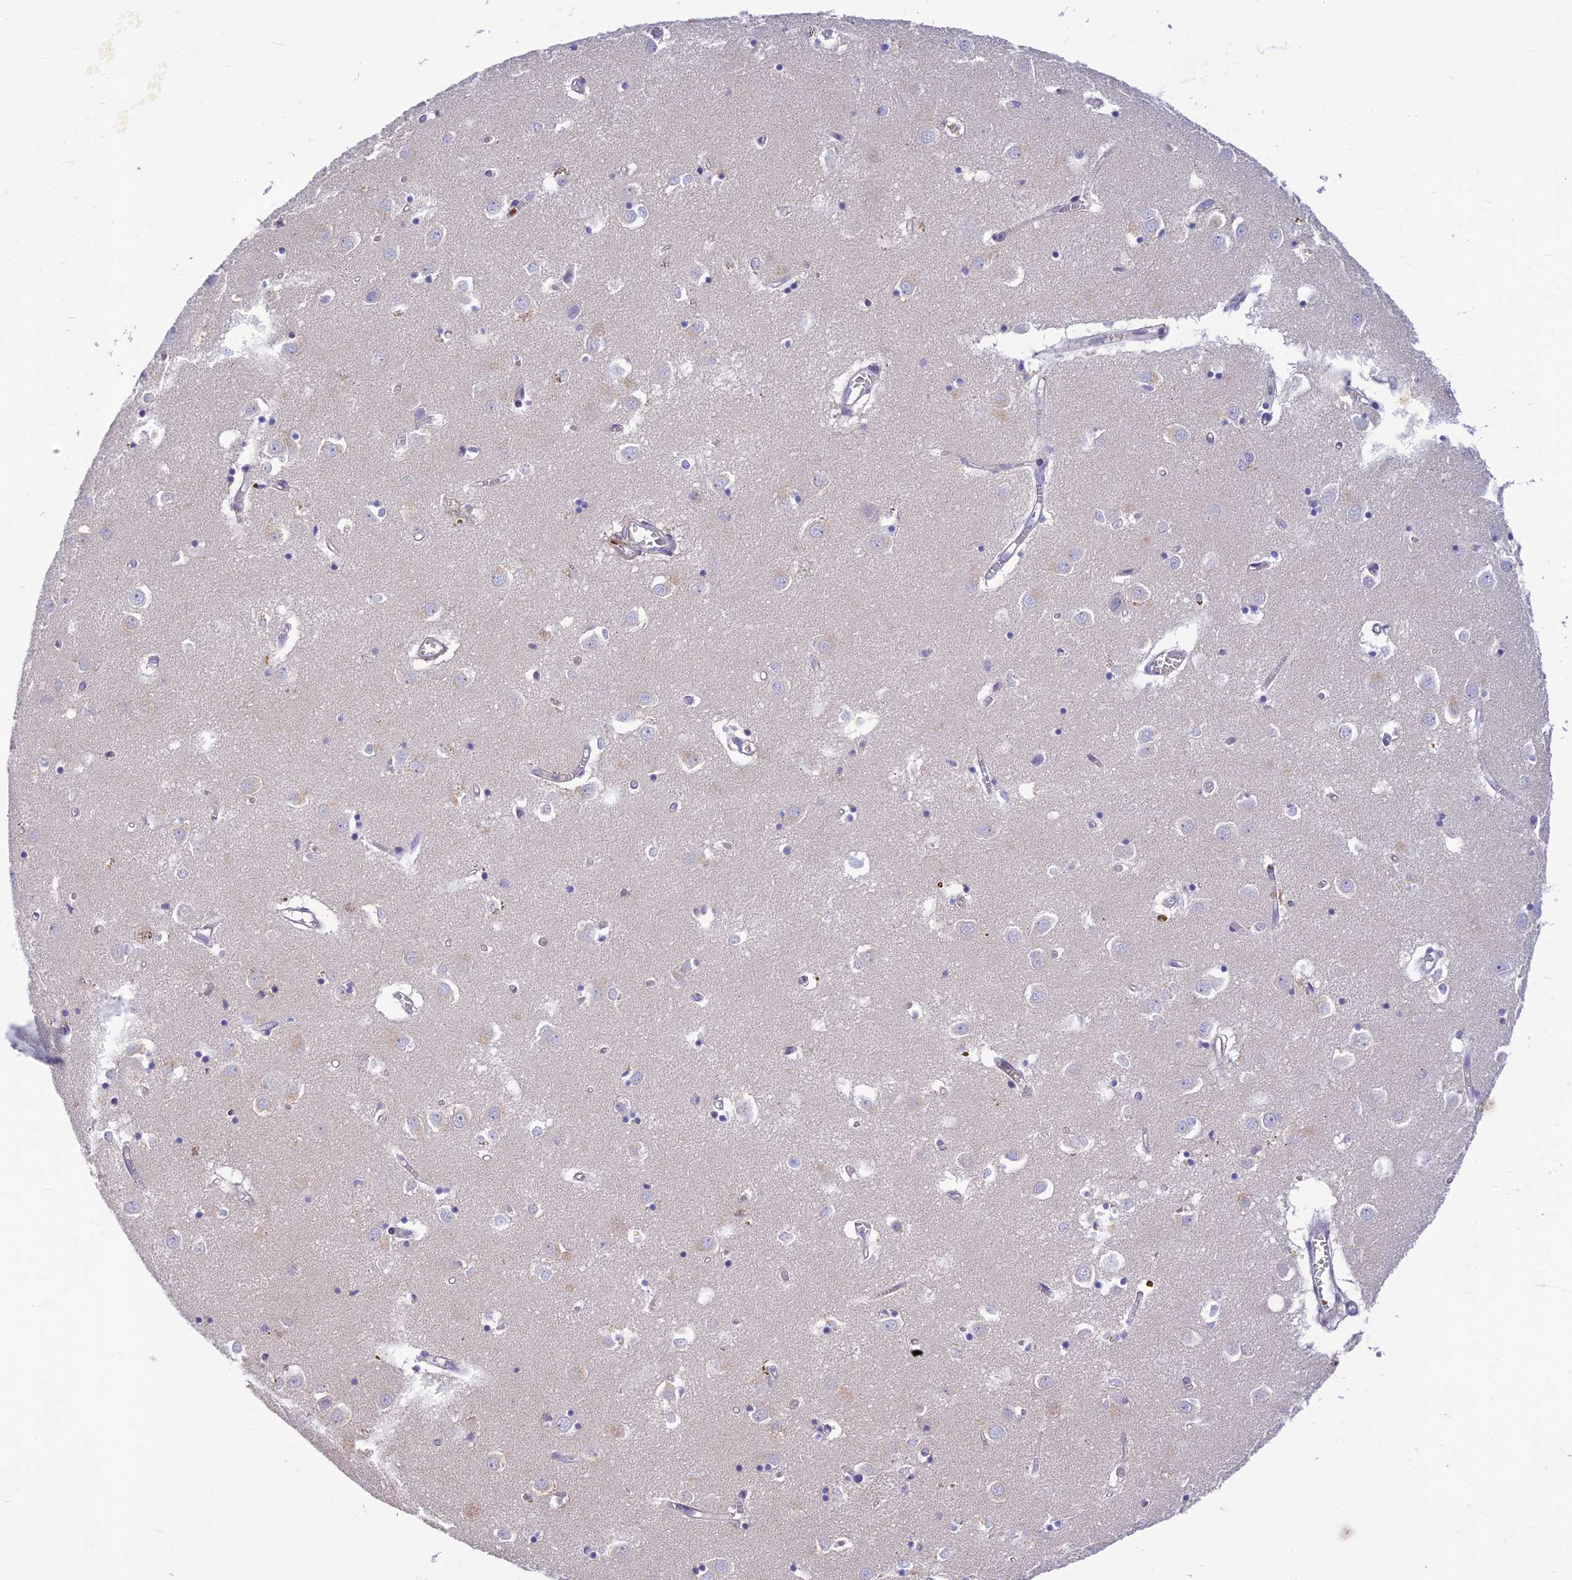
{"staining": {"intensity": "negative", "quantity": "none", "location": "none"}, "tissue": "caudate", "cell_type": "Glial cells", "image_type": "normal", "snomed": [{"axis": "morphology", "description": "Normal tissue, NOS"}, {"axis": "topography", "description": "Lateral ventricle wall"}], "caption": "This image is of unremarkable caudate stained with IHC to label a protein in brown with the nuclei are counter-stained blue. There is no staining in glial cells.", "gene": "CLIP4", "patient": {"sex": "male", "age": 70}}